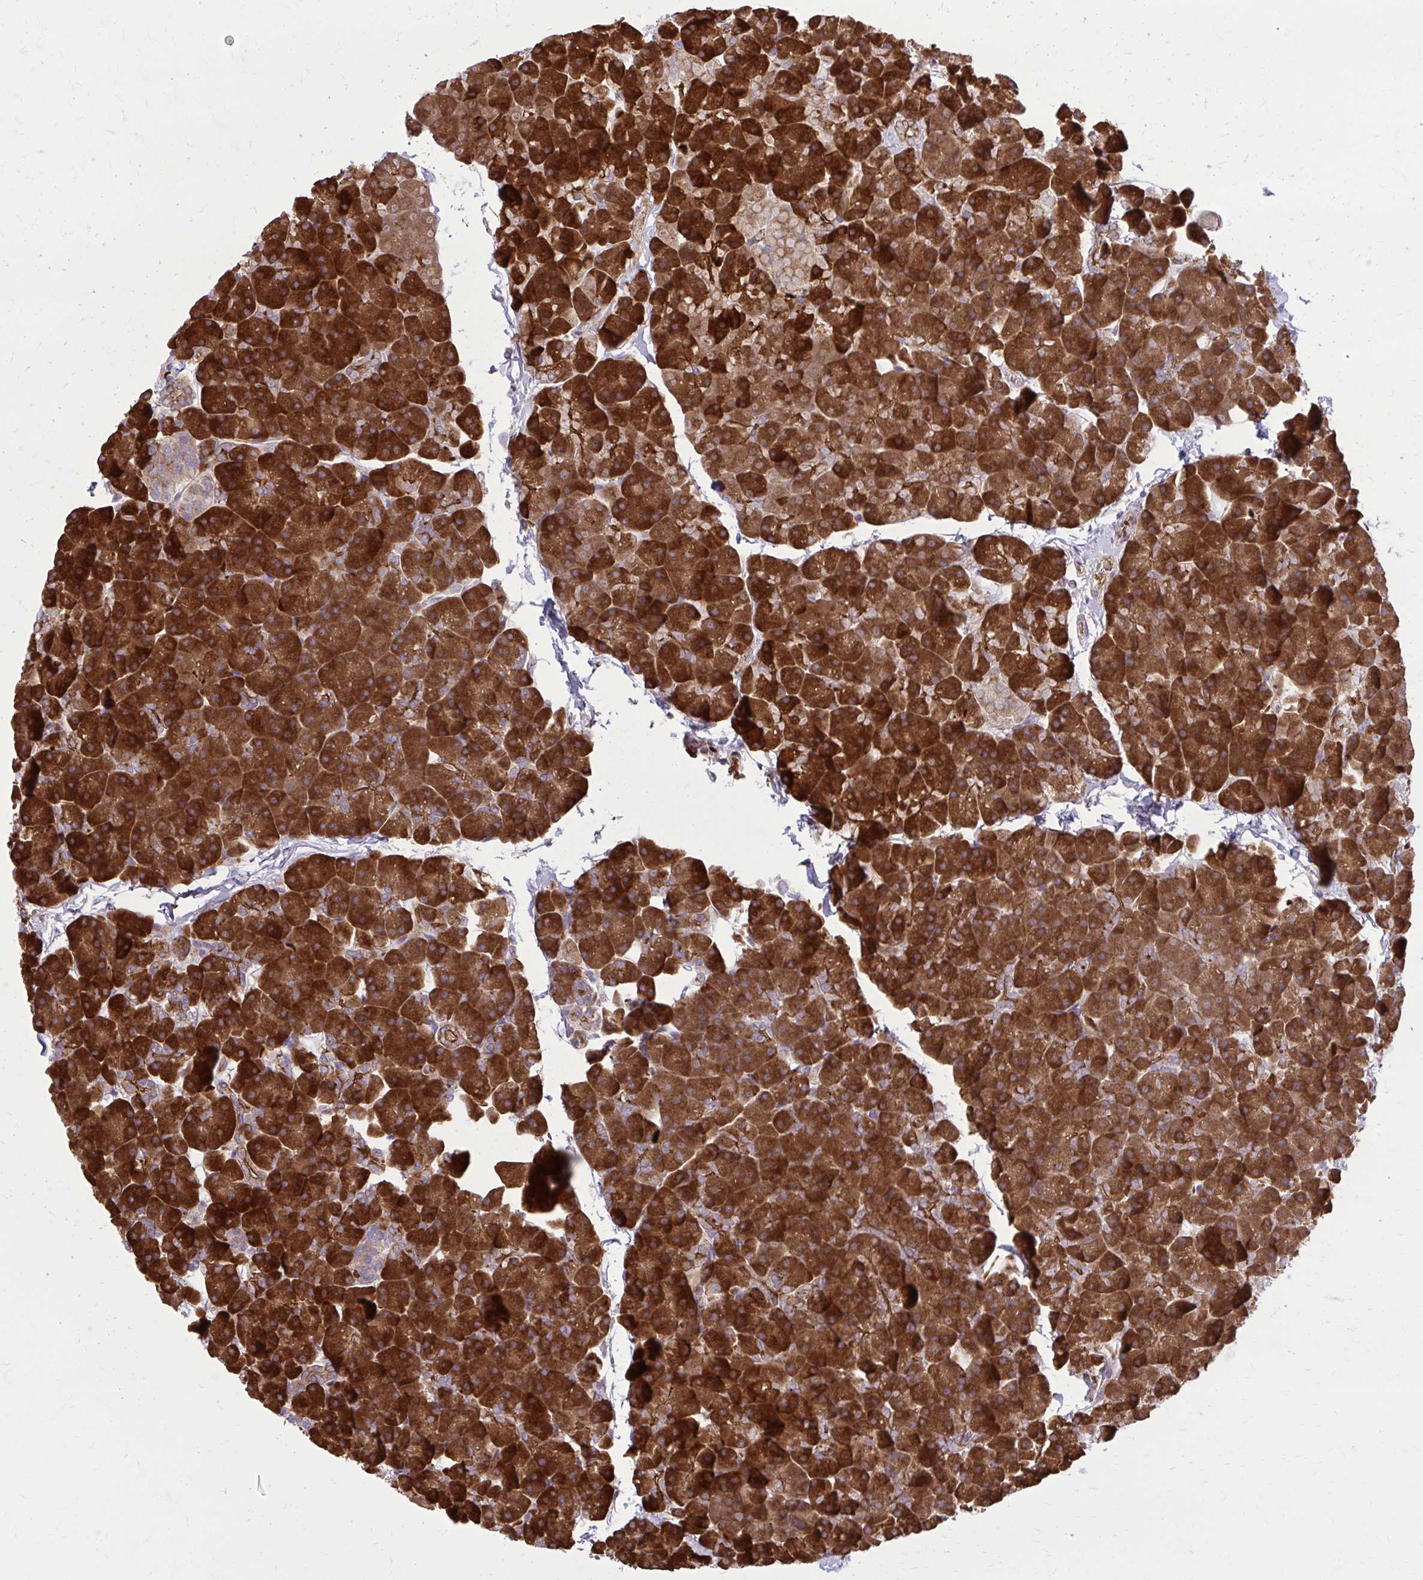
{"staining": {"intensity": "strong", "quantity": ">75%", "location": "cytoplasmic/membranous"}, "tissue": "pancreas", "cell_type": "Exocrine glandular cells", "image_type": "normal", "snomed": [{"axis": "morphology", "description": "Normal tissue, NOS"}, {"axis": "topography", "description": "Pancreas"}], "caption": "Immunohistochemical staining of normal pancreas demonstrates >75% levels of strong cytoplasmic/membranous protein staining in about >75% of exocrine glandular cells.", "gene": "SNF8", "patient": {"sex": "male", "age": 35}}